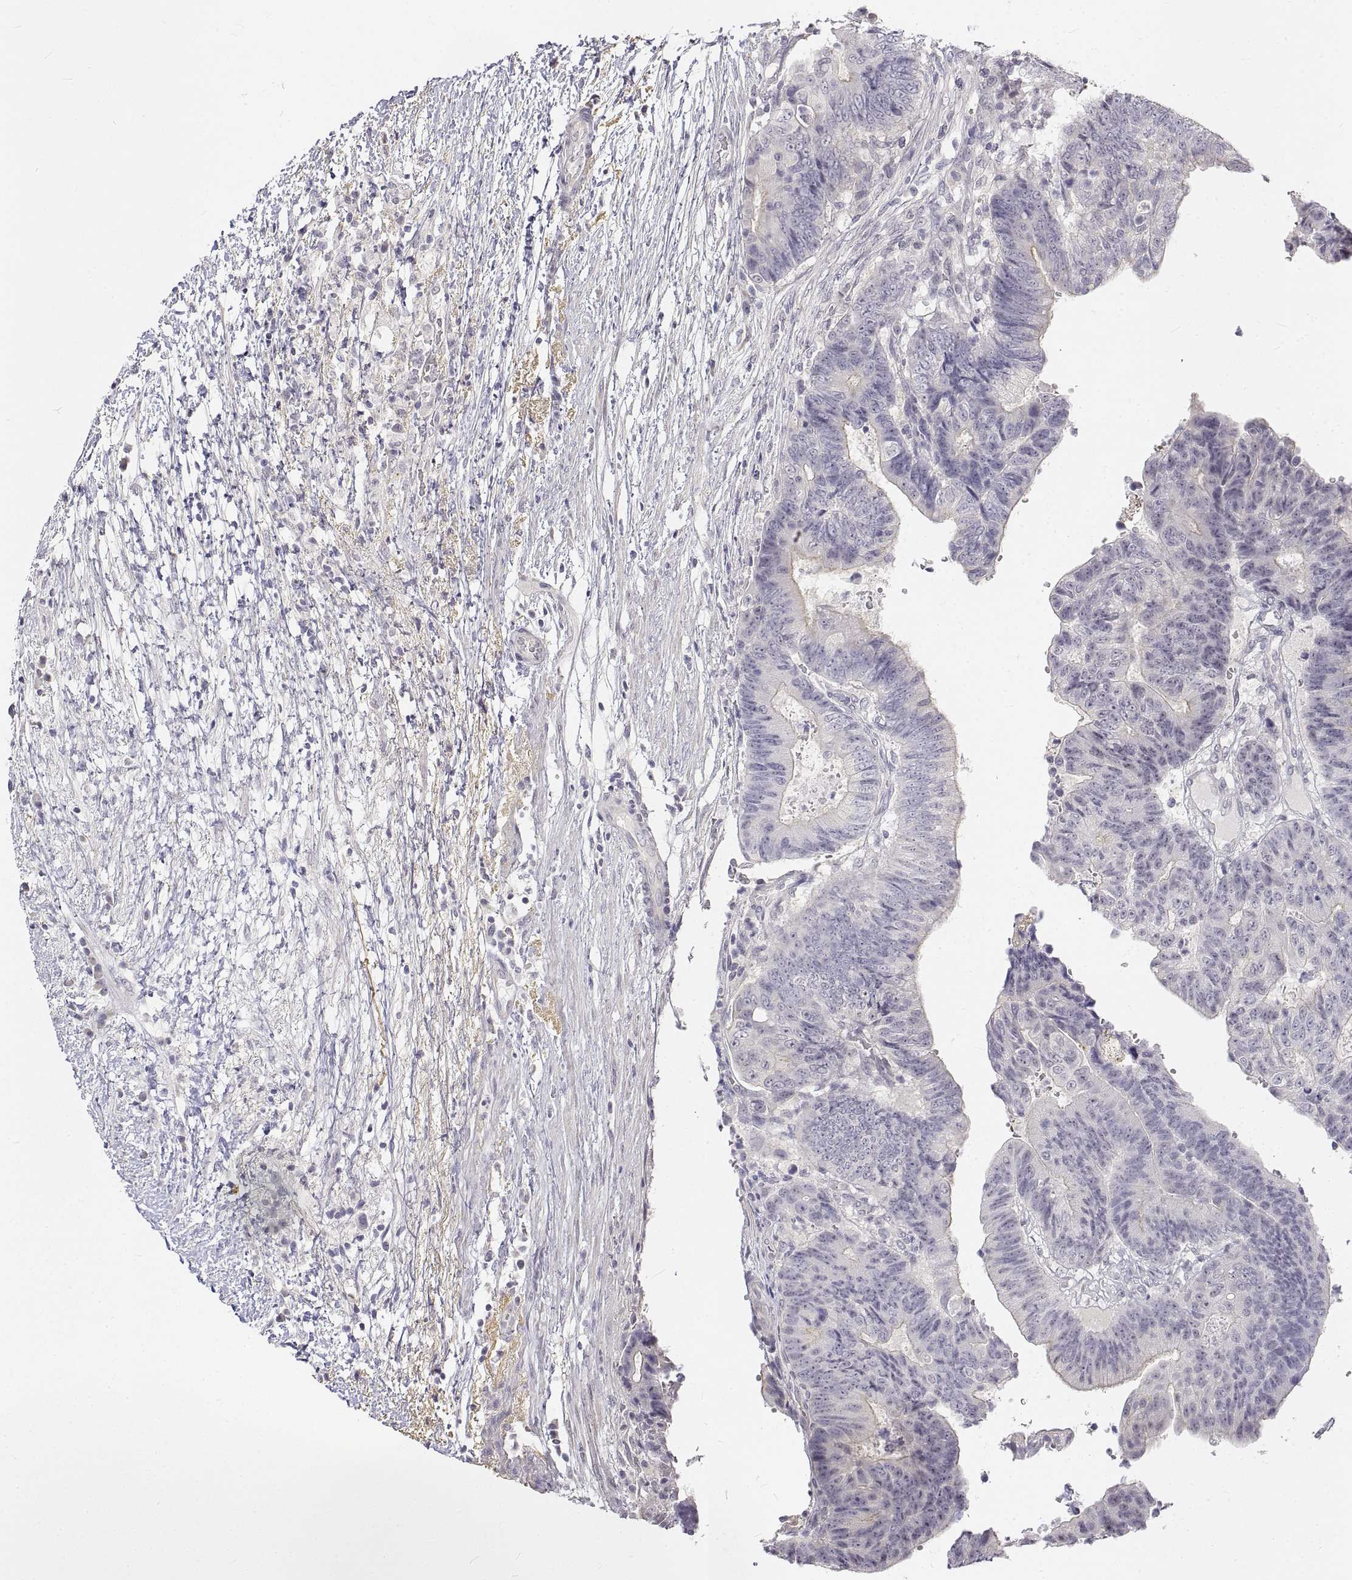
{"staining": {"intensity": "weak", "quantity": "25%-75%", "location": "cytoplasmic/membranous"}, "tissue": "colorectal cancer", "cell_type": "Tumor cells", "image_type": "cancer", "snomed": [{"axis": "morphology", "description": "Adenocarcinoma, NOS"}, {"axis": "topography", "description": "Colon"}], "caption": "This is an image of immunohistochemistry (IHC) staining of colorectal adenocarcinoma, which shows weak positivity in the cytoplasmic/membranous of tumor cells.", "gene": "ANO2", "patient": {"sex": "female", "age": 48}}